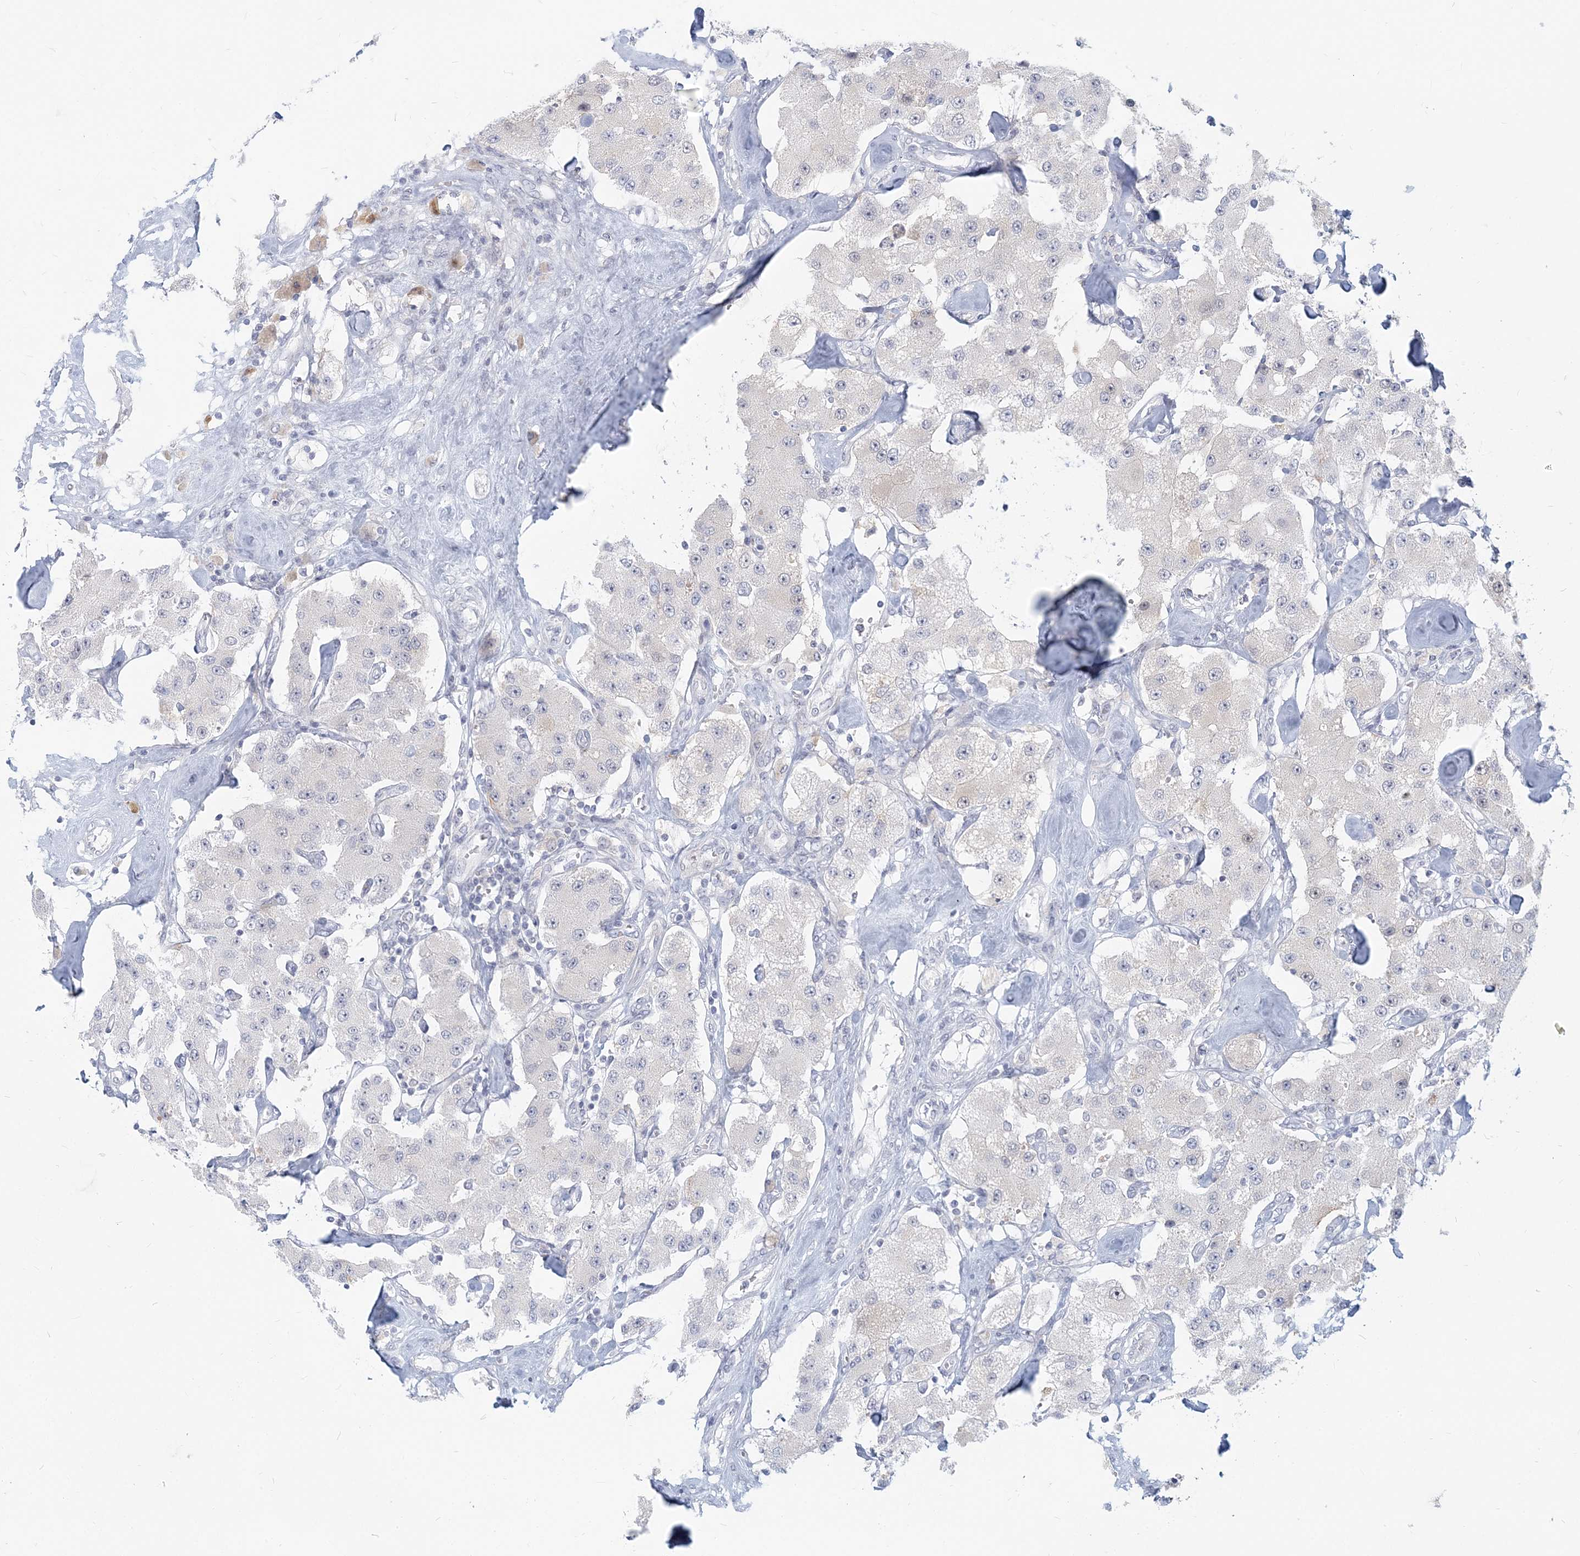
{"staining": {"intensity": "negative", "quantity": "none", "location": "none"}, "tissue": "carcinoid", "cell_type": "Tumor cells", "image_type": "cancer", "snomed": [{"axis": "morphology", "description": "Carcinoid, malignant, NOS"}, {"axis": "topography", "description": "Pancreas"}], "caption": "This is an IHC photomicrograph of carcinoid. There is no expression in tumor cells.", "gene": "GMPPA", "patient": {"sex": "male", "age": 41}}